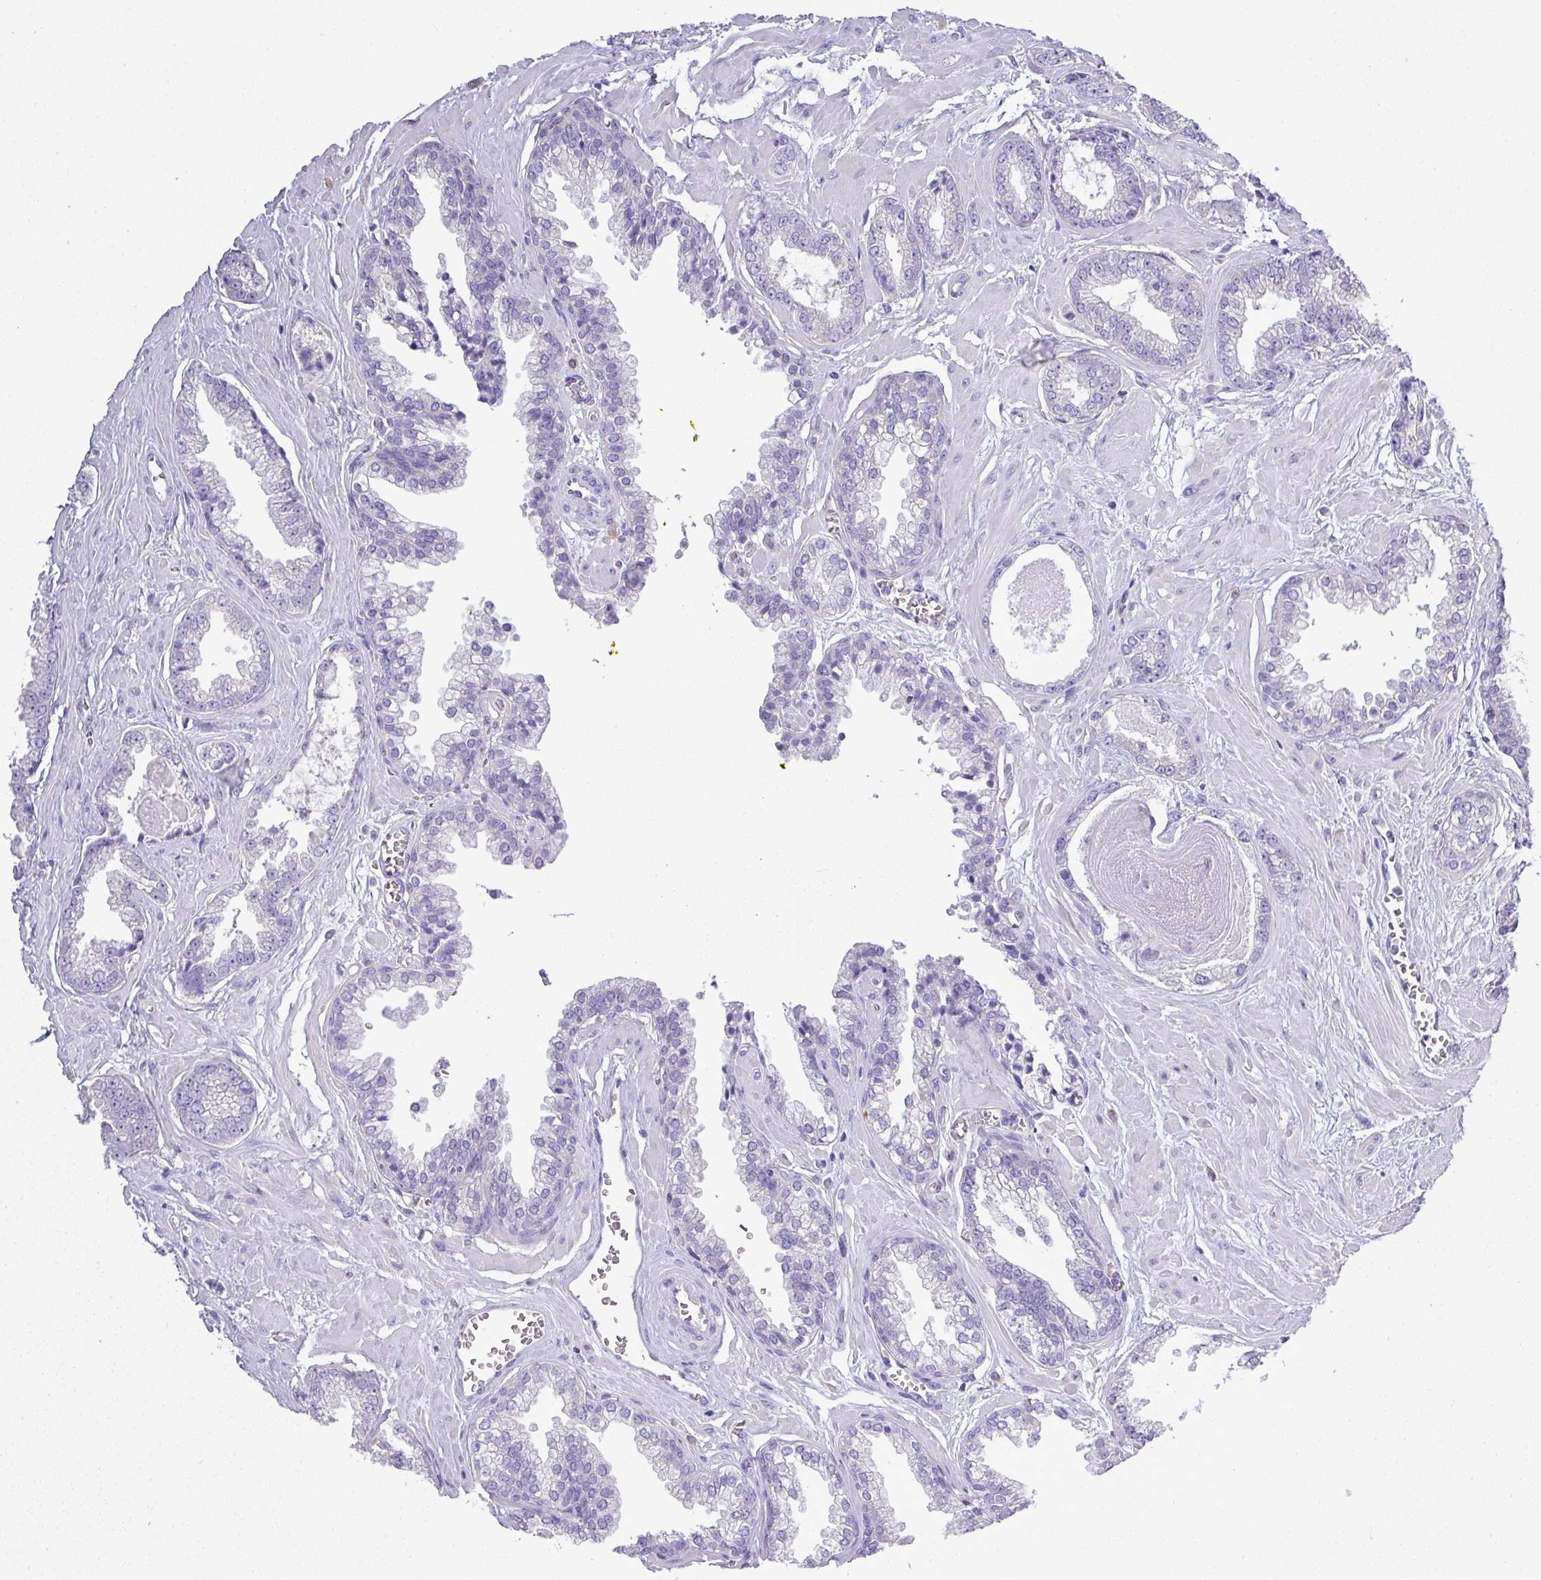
{"staining": {"intensity": "negative", "quantity": "none", "location": "none"}, "tissue": "prostate cancer", "cell_type": "Tumor cells", "image_type": "cancer", "snomed": [{"axis": "morphology", "description": "Adenocarcinoma, Low grade"}, {"axis": "topography", "description": "Prostate"}], "caption": "This is an IHC photomicrograph of prostate low-grade adenocarcinoma. There is no positivity in tumor cells.", "gene": "STAT5A", "patient": {"sex": "male", "age": 60}}